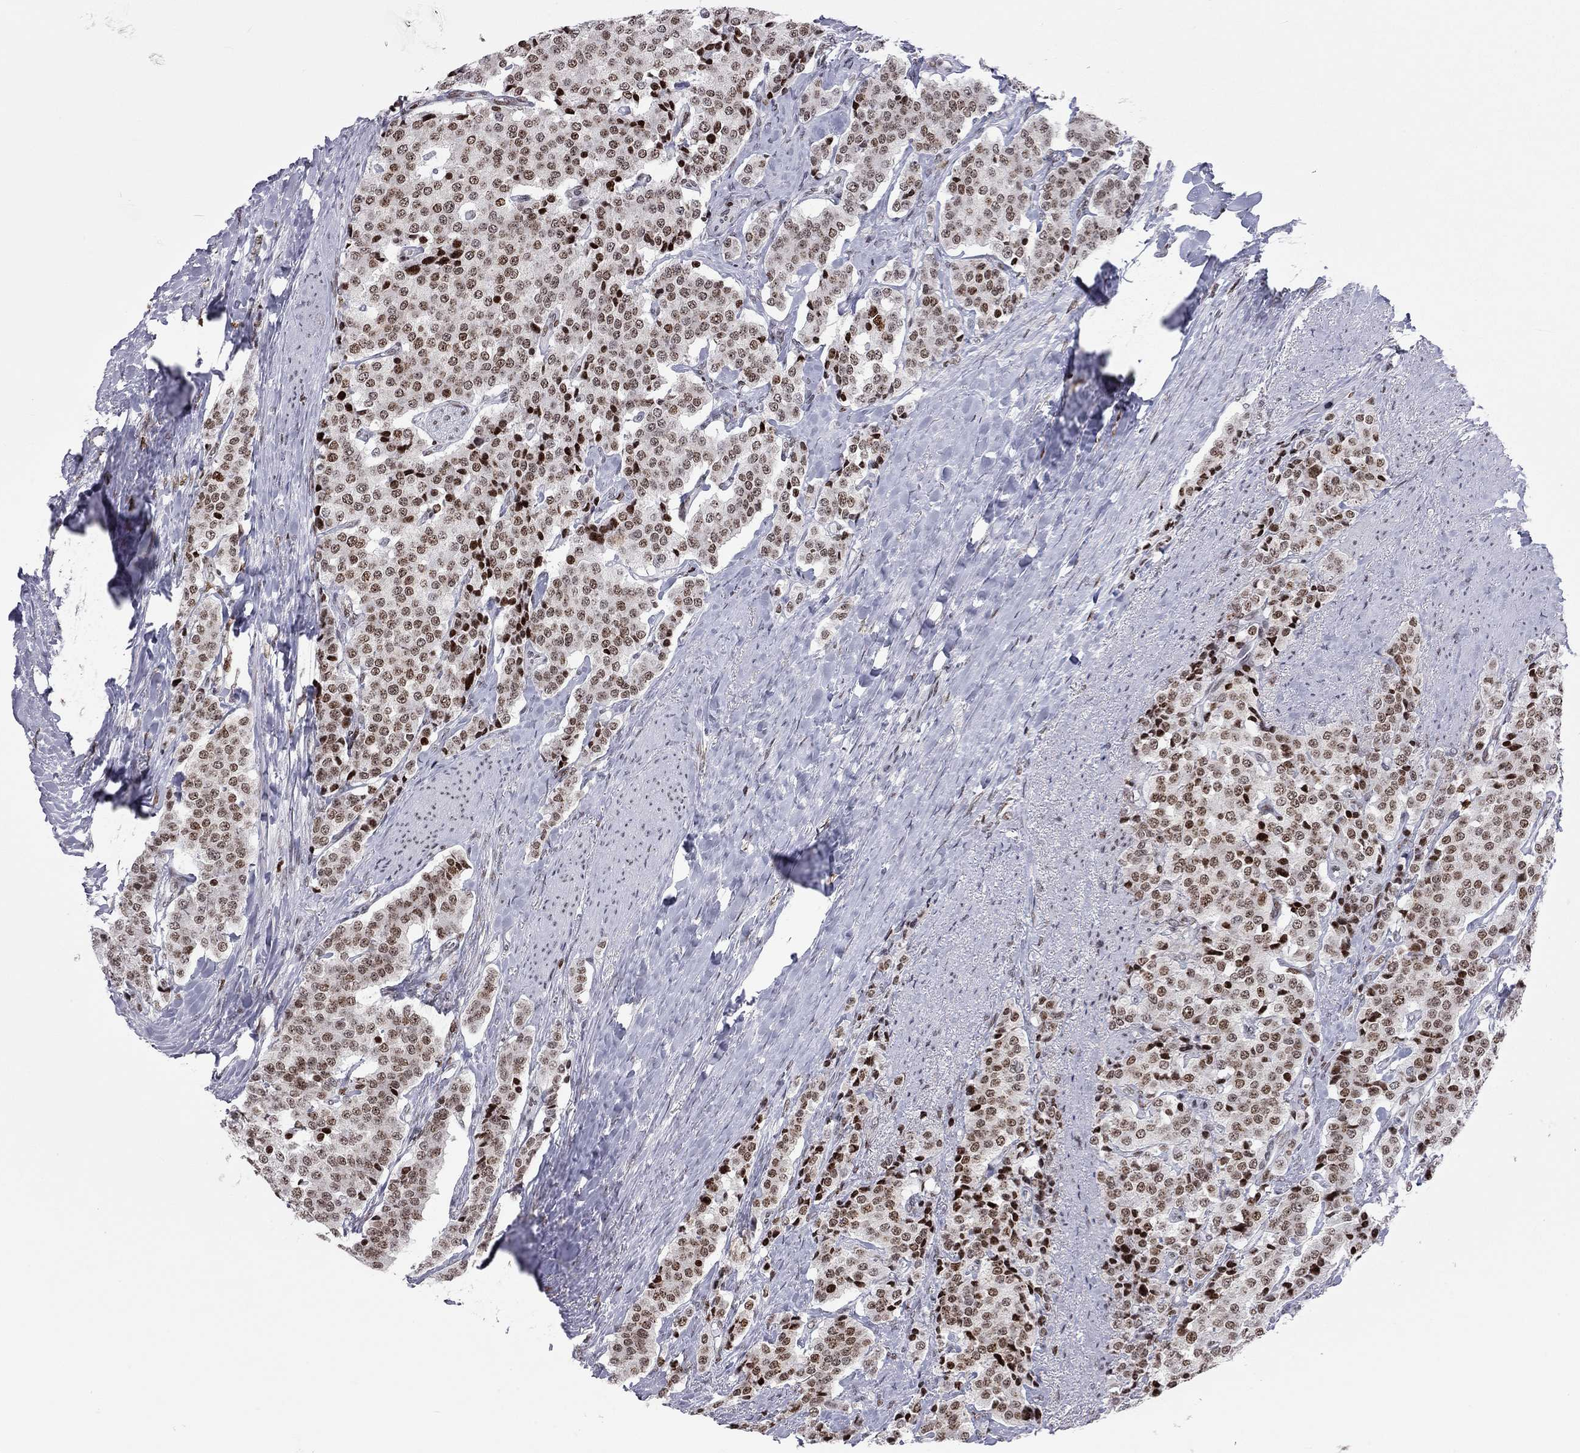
{"staining": {"intensity": "weak", "quantity": ">75%", "location": "nuclear"}, "tissue": "carcinoid", "cell_type": "Tumor cells", "image_type": "cancer", "snomed": [{"axis": "morphology", "description": "Carcinoid, malignant, NOS"}, {"axis": "topography", "description": "Small intestine"}], "caption": "A high-resolution histopathology image shows IHC staining of carcinoid, which exhibits weak nuclear expression in about >75% of tumor cells. (DAB (3,3'-diaminobenzidine) IHC, brown staining for protein, blue staining for nuclei).", "gene": "H2AX", "patient": {"sex": "female", "age": 58}}